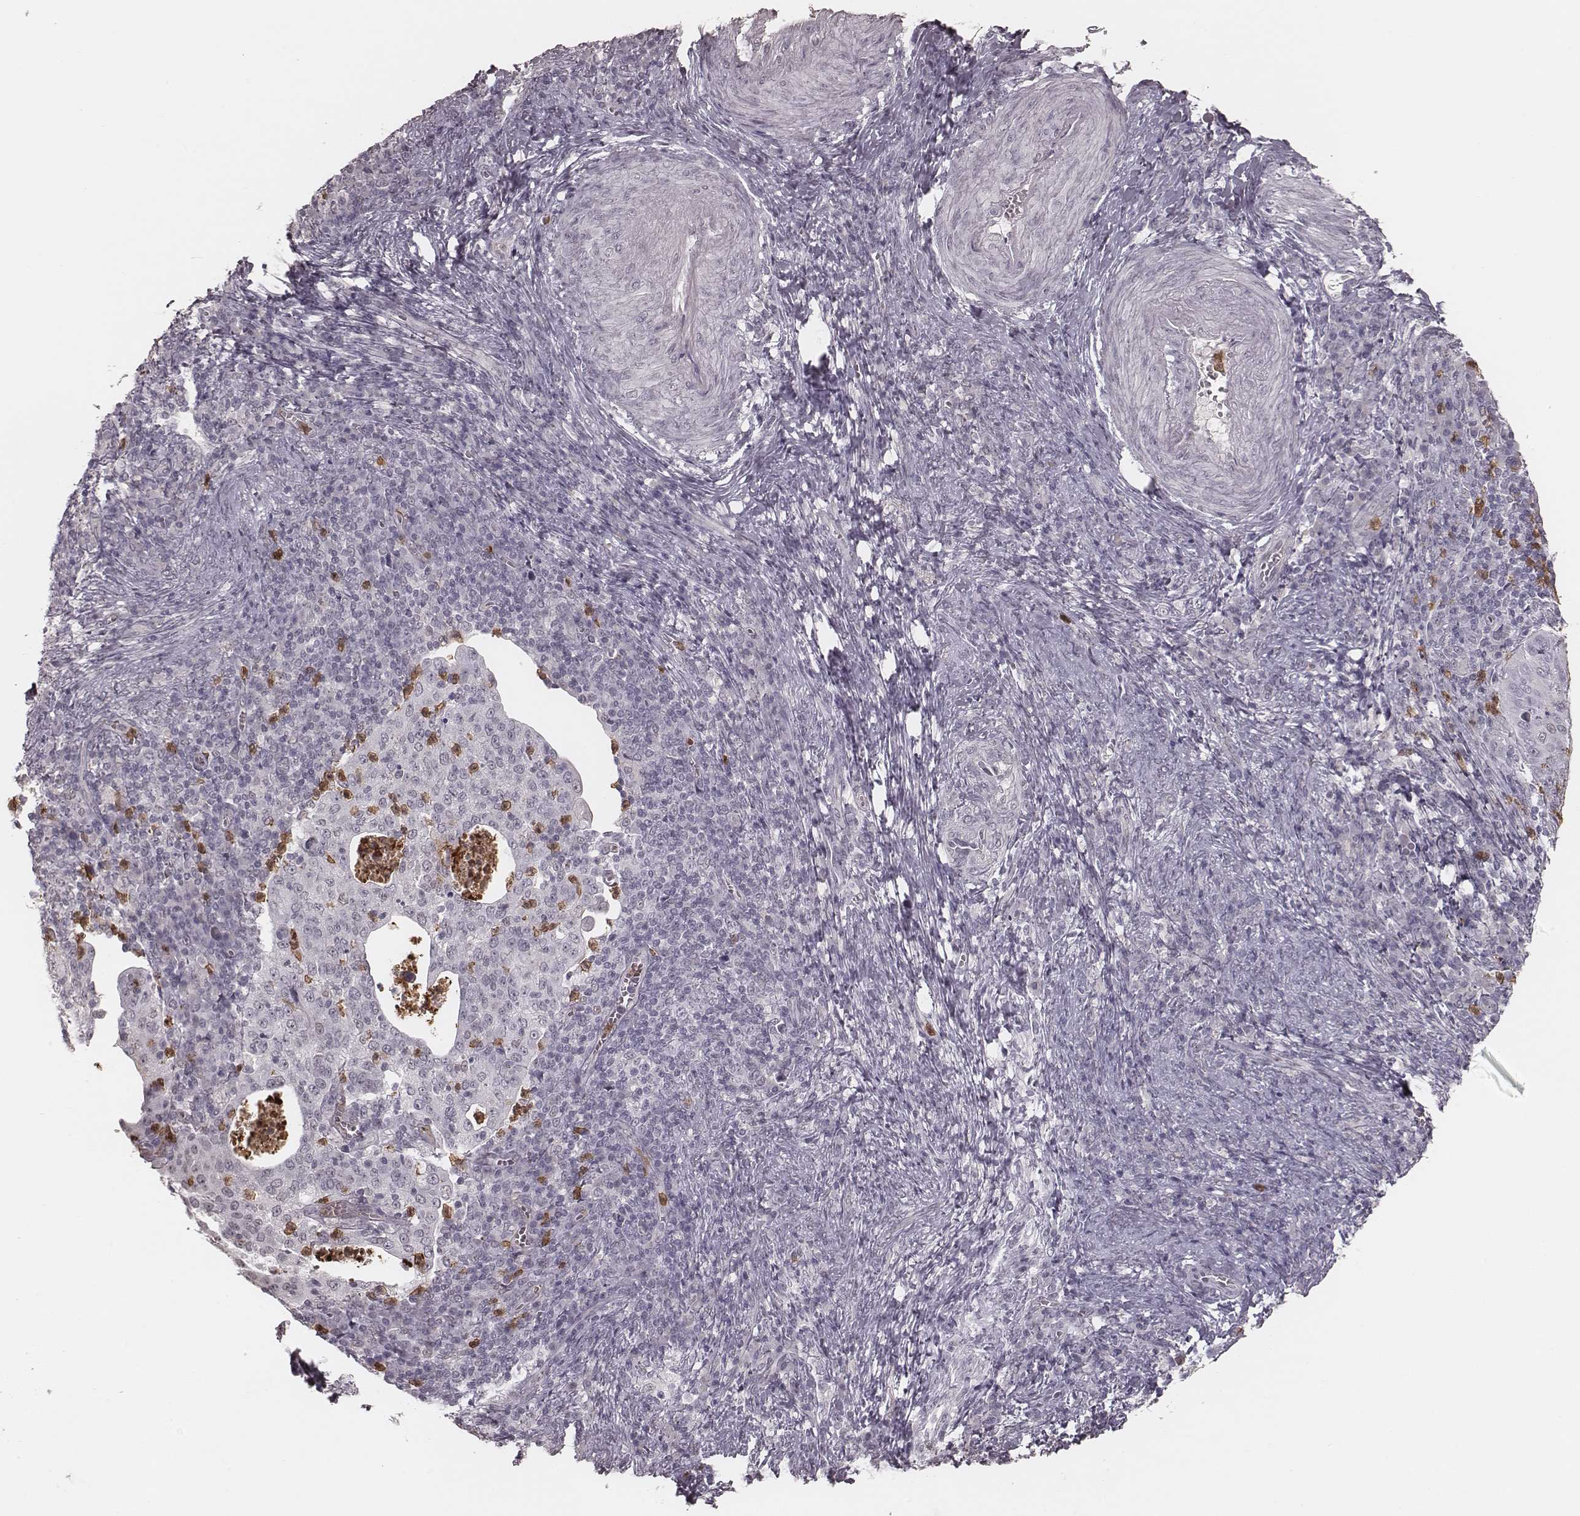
{"staining": {"intensity": "negative", "quantity": "none", "location": "none"}, "tissue": "cervical cancer", "cell_type": "Tumor cells", "image_type": "cancer", "snomed": [{"axis": "morphology", "description": "Squamous cell carcinoma, NOS"}, {"axis": "topography", "description": "Cervix"}], "caption": "The micrograph displays no staining of tumor cells in cervical squamous cell carcinoma.", "gene": "KITLG", "patient": {"sex": "female", "age": 39}}